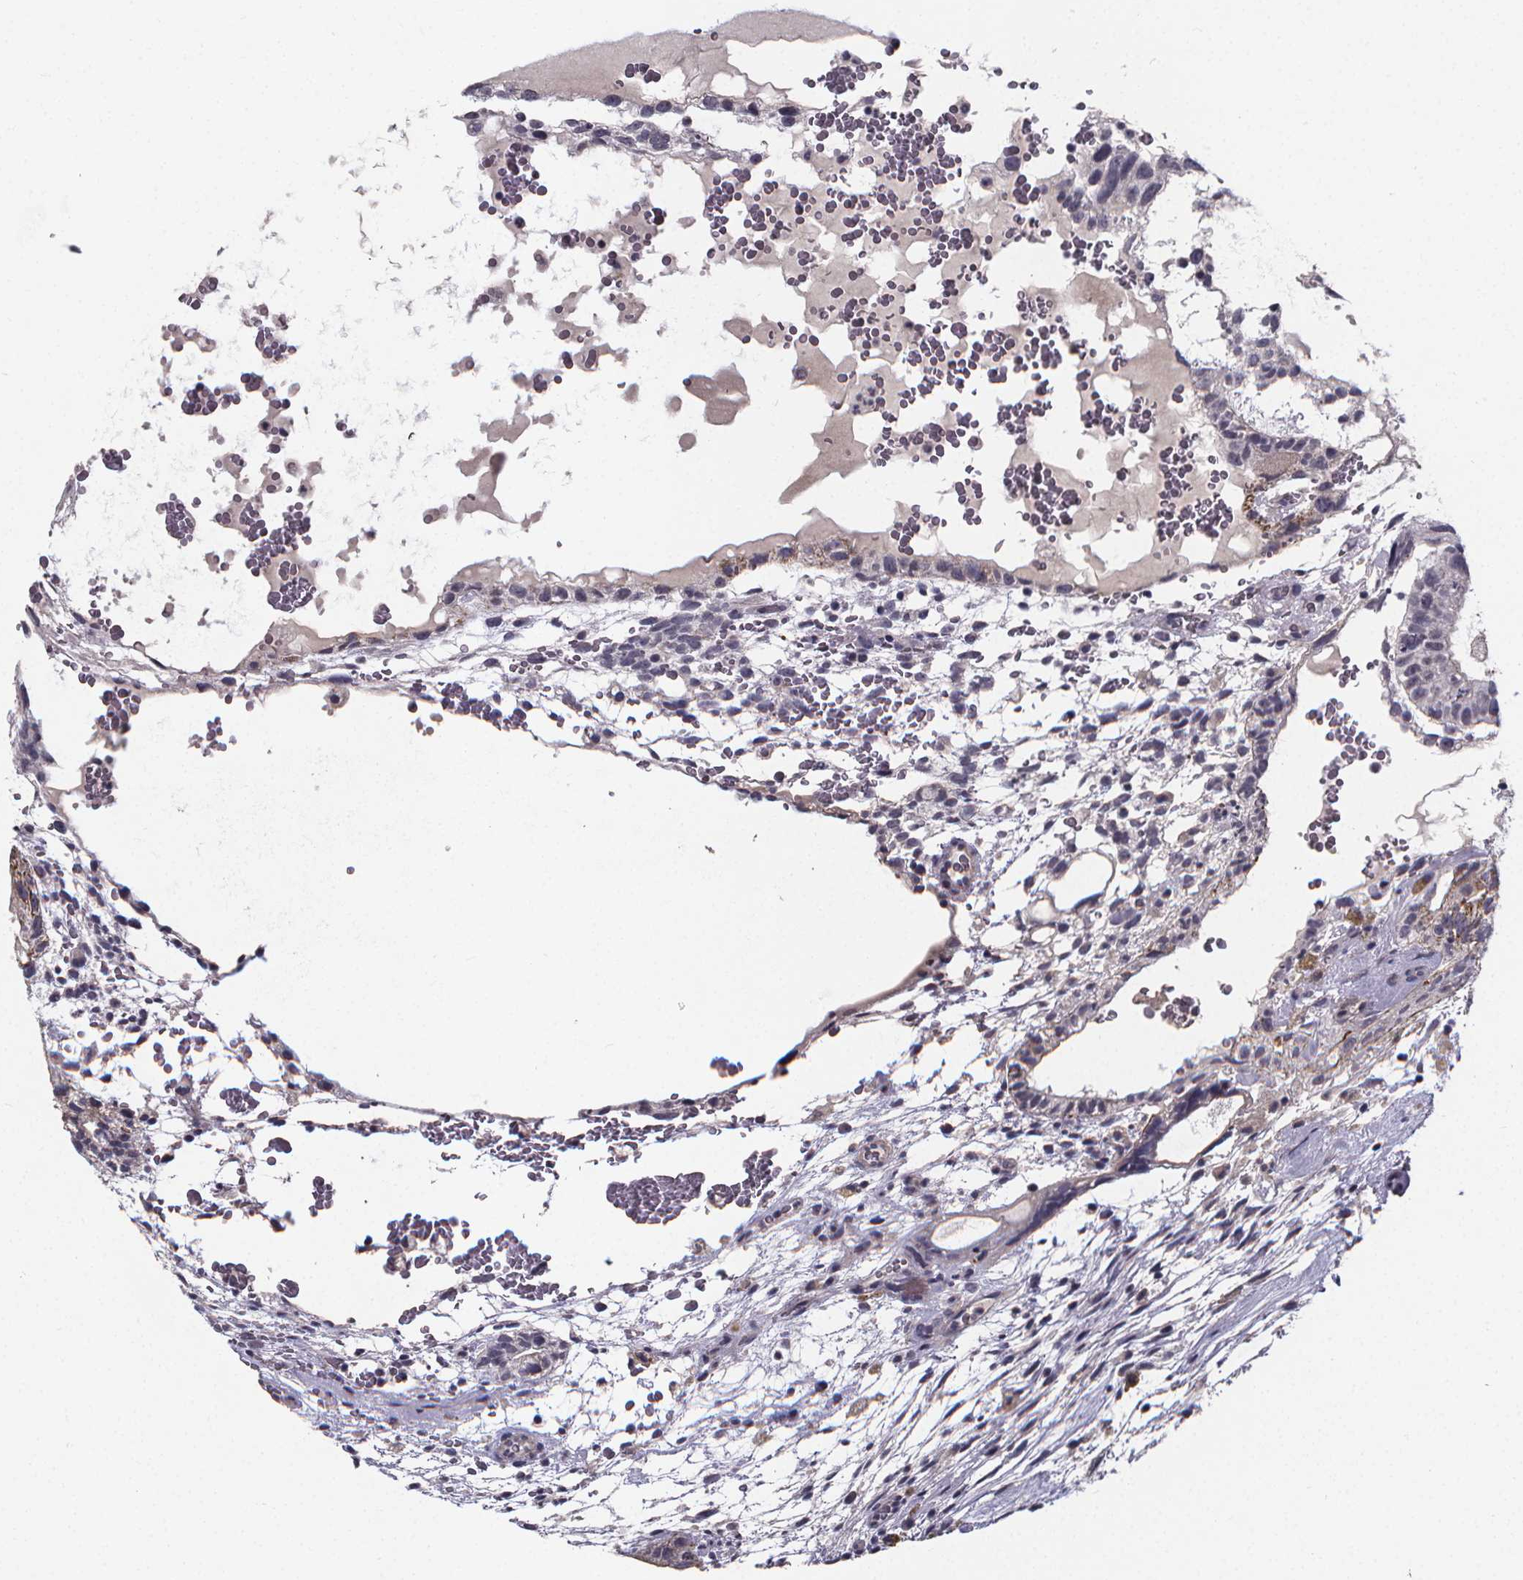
{"staining": {"intensity": "negative", "quantity": "none", "location": "none"}, "tissue": "testis cancer", "cell_type": "Tumor cells", "image_type": "cancer", "snomed": [{"axis": "morphology", "description": "Normal tissue, NOS"}, {"axis": "morphology", "description": "Carcinoma, Embryonal, NOS"}, {"axis": "topography", "description": "Testis"}], "caption": "The histopathology image shows no staining of tumor cells in testis cancer. (Brightfield microscopy of DAB immunohistochemistry (IHC) at high magnification).", "gene": "FBXW2", "patient": {"sex": "male", "age": 32}}